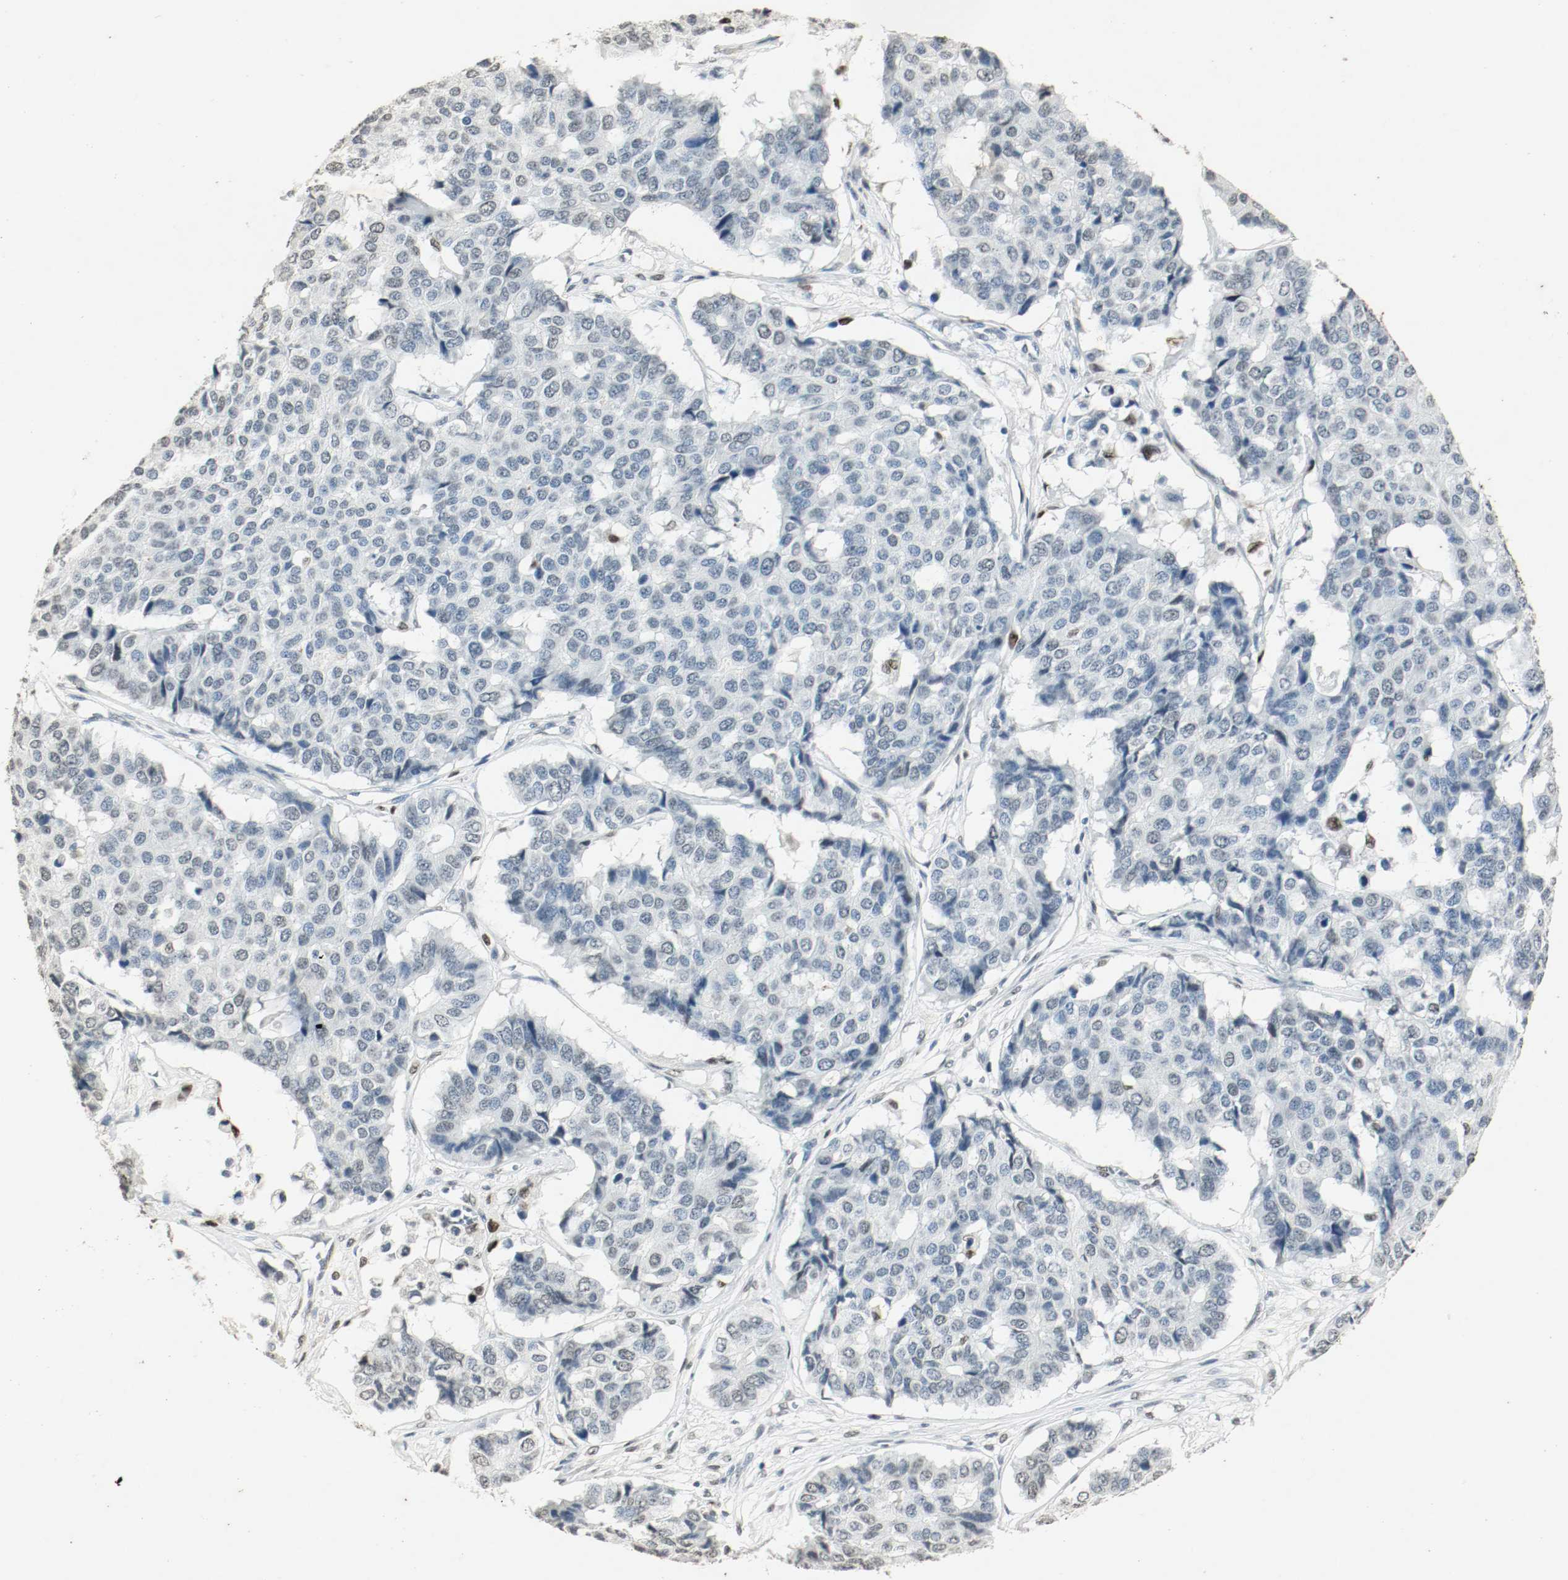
{"staining": {"intensity": "weak", "quantity": "<25%", "location": "nuclear"}, "tissue": "pancreatic cancer", "cell_type": "Tumor cells", "image_type": "cancer", "snomed": [{"axis": "morphology", "description": "Adenocarcinoma, NOS"}, {"axis": "topography", "description": "Pancreas"}], "caption": "The micrograph displays no significant positivity in tumor cells of pancreatic cancer. (DAB (3,3'-diaminobenzidine) immunohistochemistry (IHC), high magnification).", "gene": "DNMT1", "patient": {"sex": "male", "age": 50}}